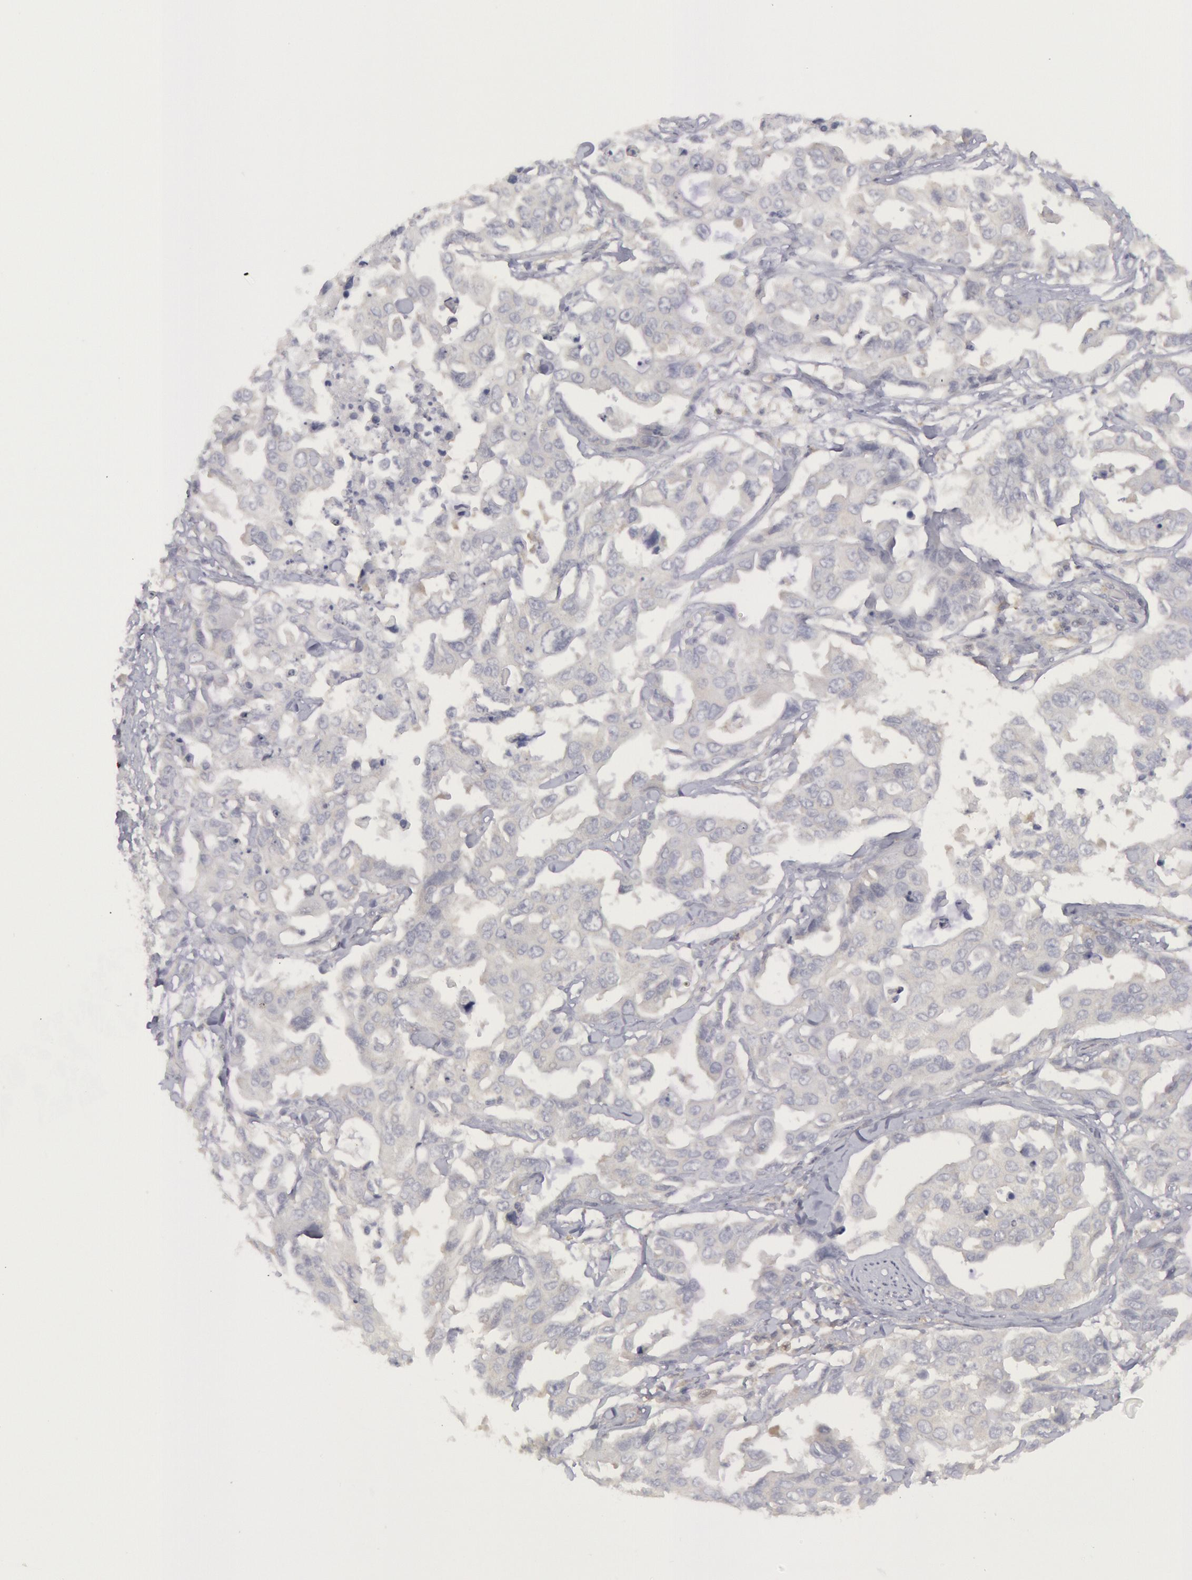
{"staining": {"intensity": "negative", "quantity": "none", "location": "none"}, "tissue": "lung cancer", "cell_type": "Tumor cells", "image_type": "cancer", "snomed": [{"axis": "morphology", "description": "Adenocarcinoma, NOS"}, {"axis": "topography", "description": "Lung"}], "caption": "Photomicrograph shows no protein expression in tumor cells of lung cancer tissue.", "gene": "IKBKB", "patient": {"sex": "male", "age": 64}}